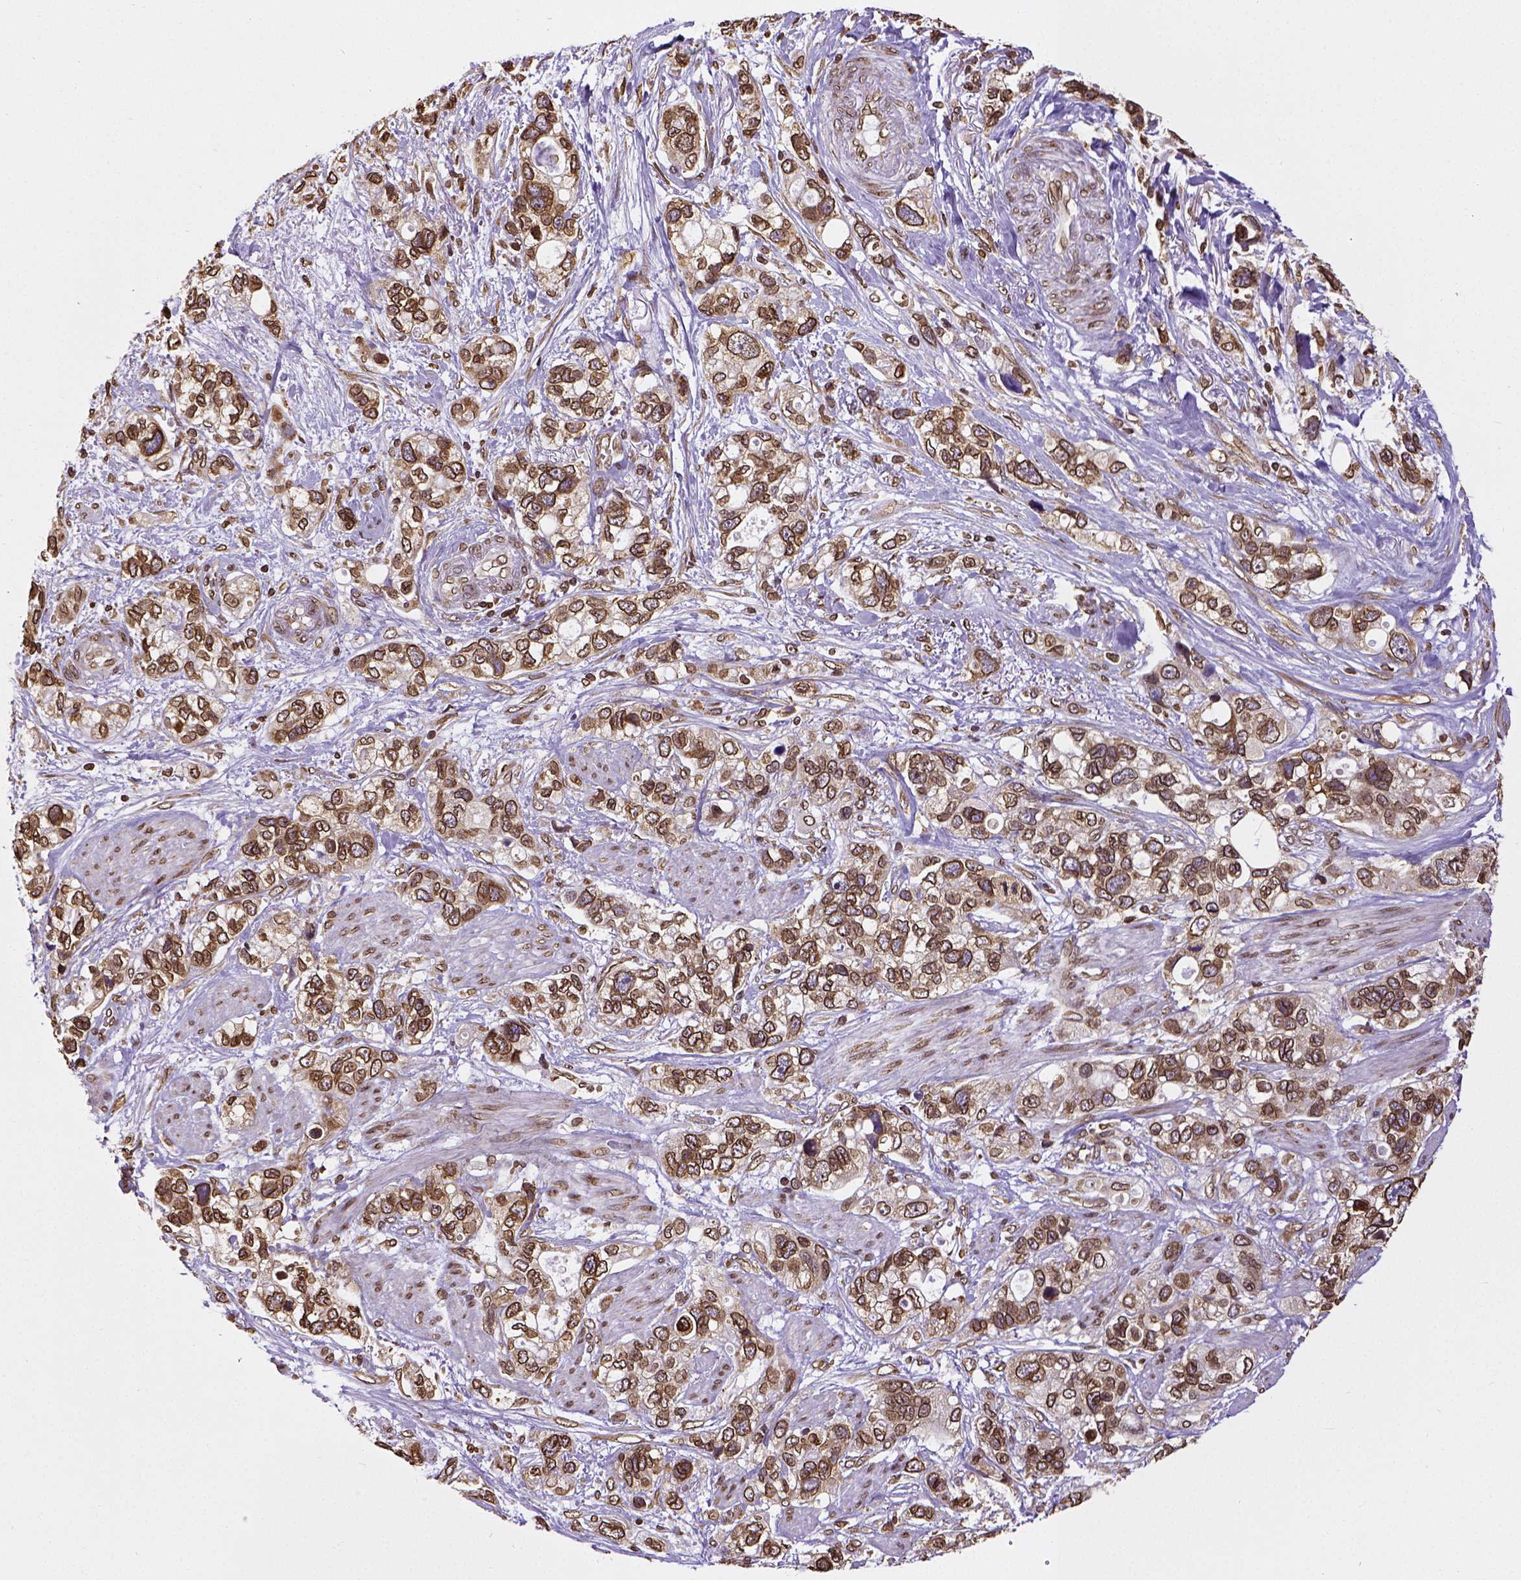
{"staining": {"intensity": "strong", "quantity": ">75%", "location": "cytoplasmic/membranous,nuclear"}, "tissue": "stomach cancer", "cell_type": "Tumor cells", "image_type": "cancer", "snomed": [{"axis": "morphology", "description": "Adenocarcinoma, NOS"}, {"axis": "topography", "description": "Stomach, upper"}], "caption": "Stomach cancer (adenocarcinoma) was stained to show a protein in brown. There is high levels of strong cytoplasmic/membranous and nuclear positivity in about >75% of tumor cells.", "gene": "MTDH", "patient": {"sex": "female", "age": 81}}